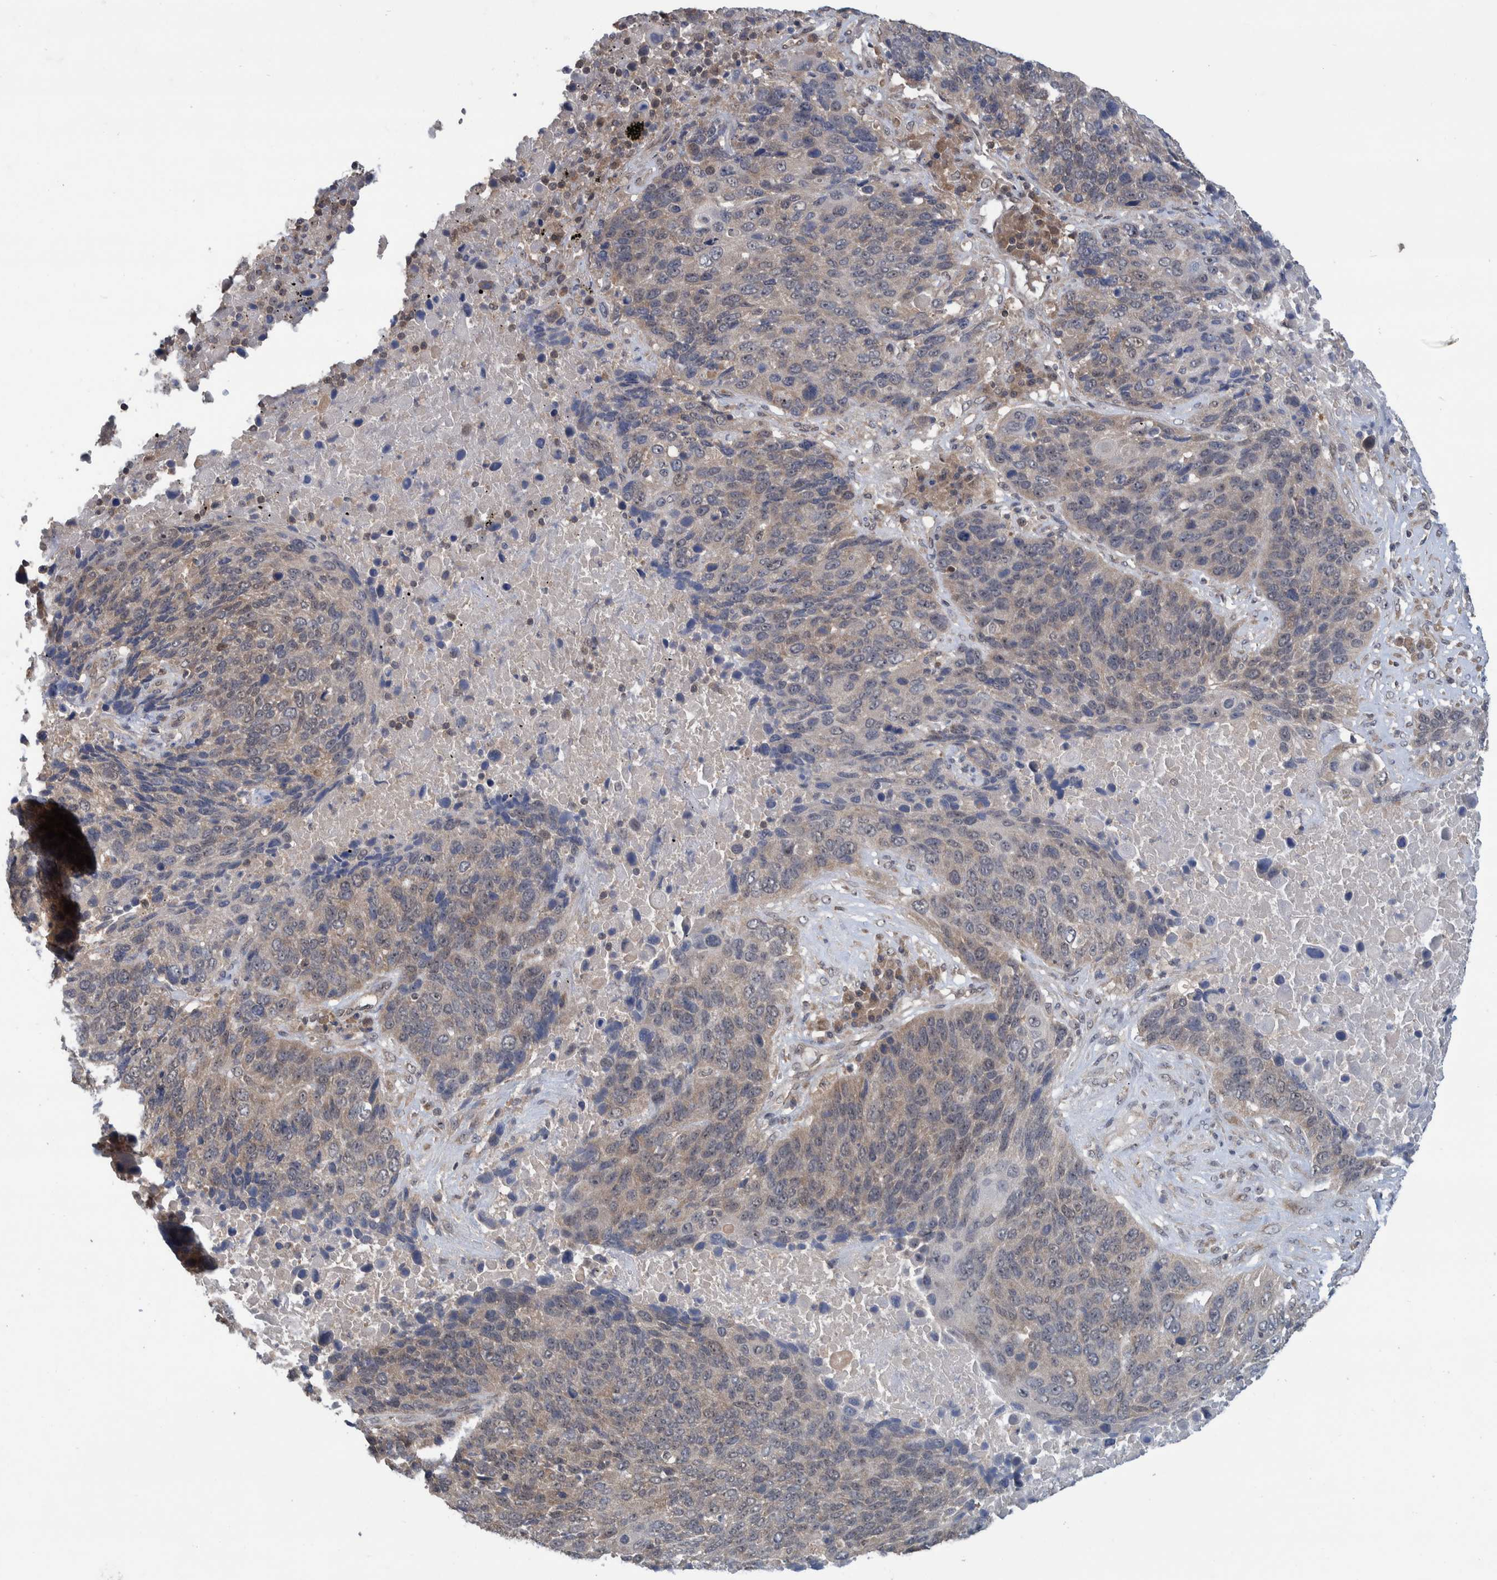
{"staining": {"intensity": "weak", "quantity": "<25%", "location": "cytoplasmic/membranous"}, "tissue": "lung cancer", "cell_type": "Tumor cells", "image_type": "cancer", "snomed": [{"axis": "morphology", "description": "Squamous cell carcinoma, NOS"}, {"axis": "topography", "description": "Lung"}], "caption": "DAB (3,3'-diaminobenzidine) immunohistochemical staining of human lung squamous cell carcinoma demonstrates no significant expression in tumor cells.", "gene": "PLPBP", "patient": {"sex": "male", "age": 66}}